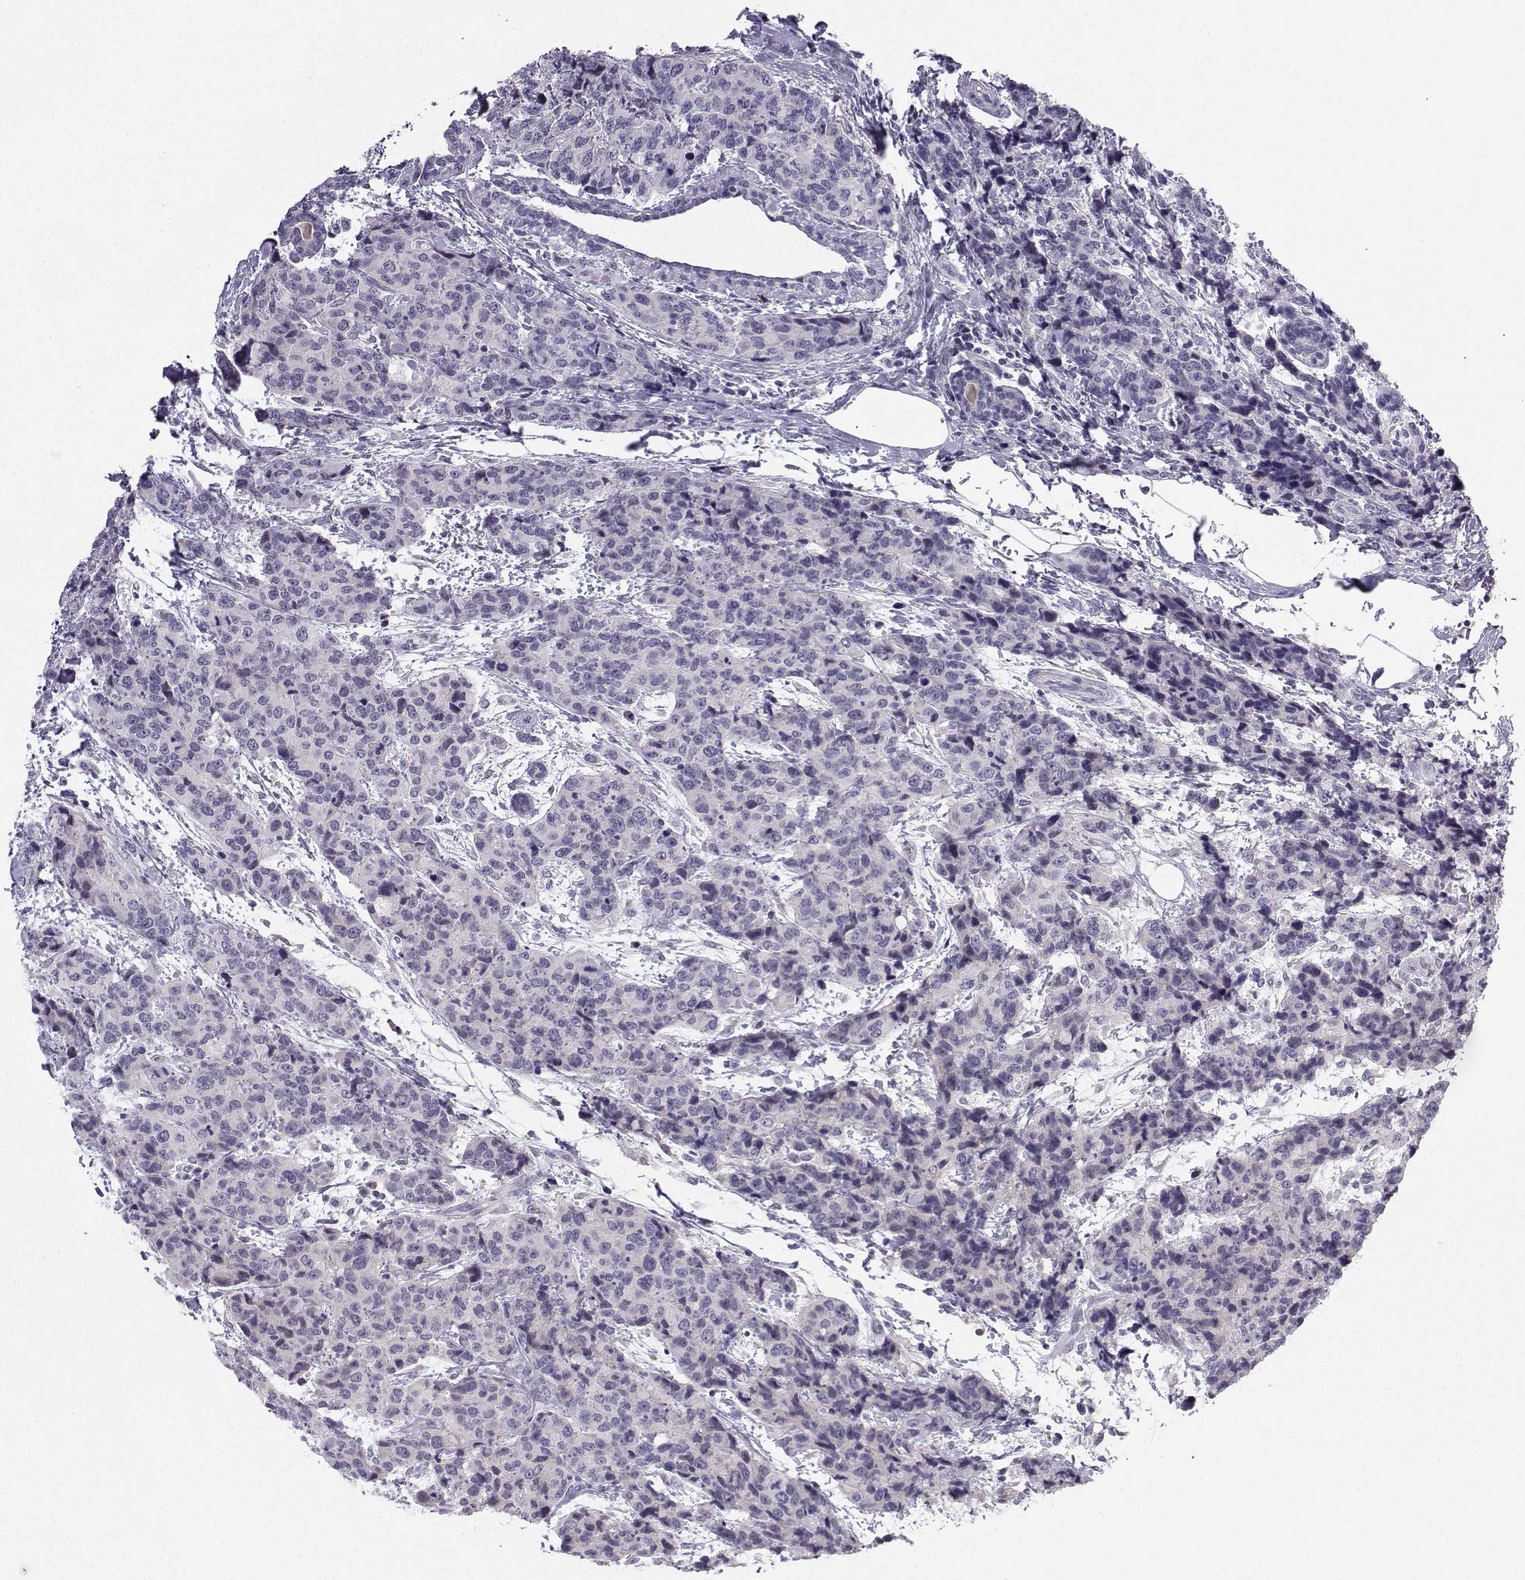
{"staining": {"intensity": "negative", "quantity": "none", "location": "none"}, "tissue": "breast cancer", "cell_type": "Tumor cells", "image_type": "cancer", "snomed": [{"axis": "morphology", "description": "Lobular carcinoma"}, {"axis": "topography", "description": "Breast"}], "caption": "Tumor cells show no significant protein expression in breast cancer (lobular carcinoma). The staining is performed using DAB (3,3'-diaminobenzidine) brown chromogen with nuclei counter-stained in using hematoxylin.", "gene": "CALY", "patient": {"sex": "female", "age": 59}}